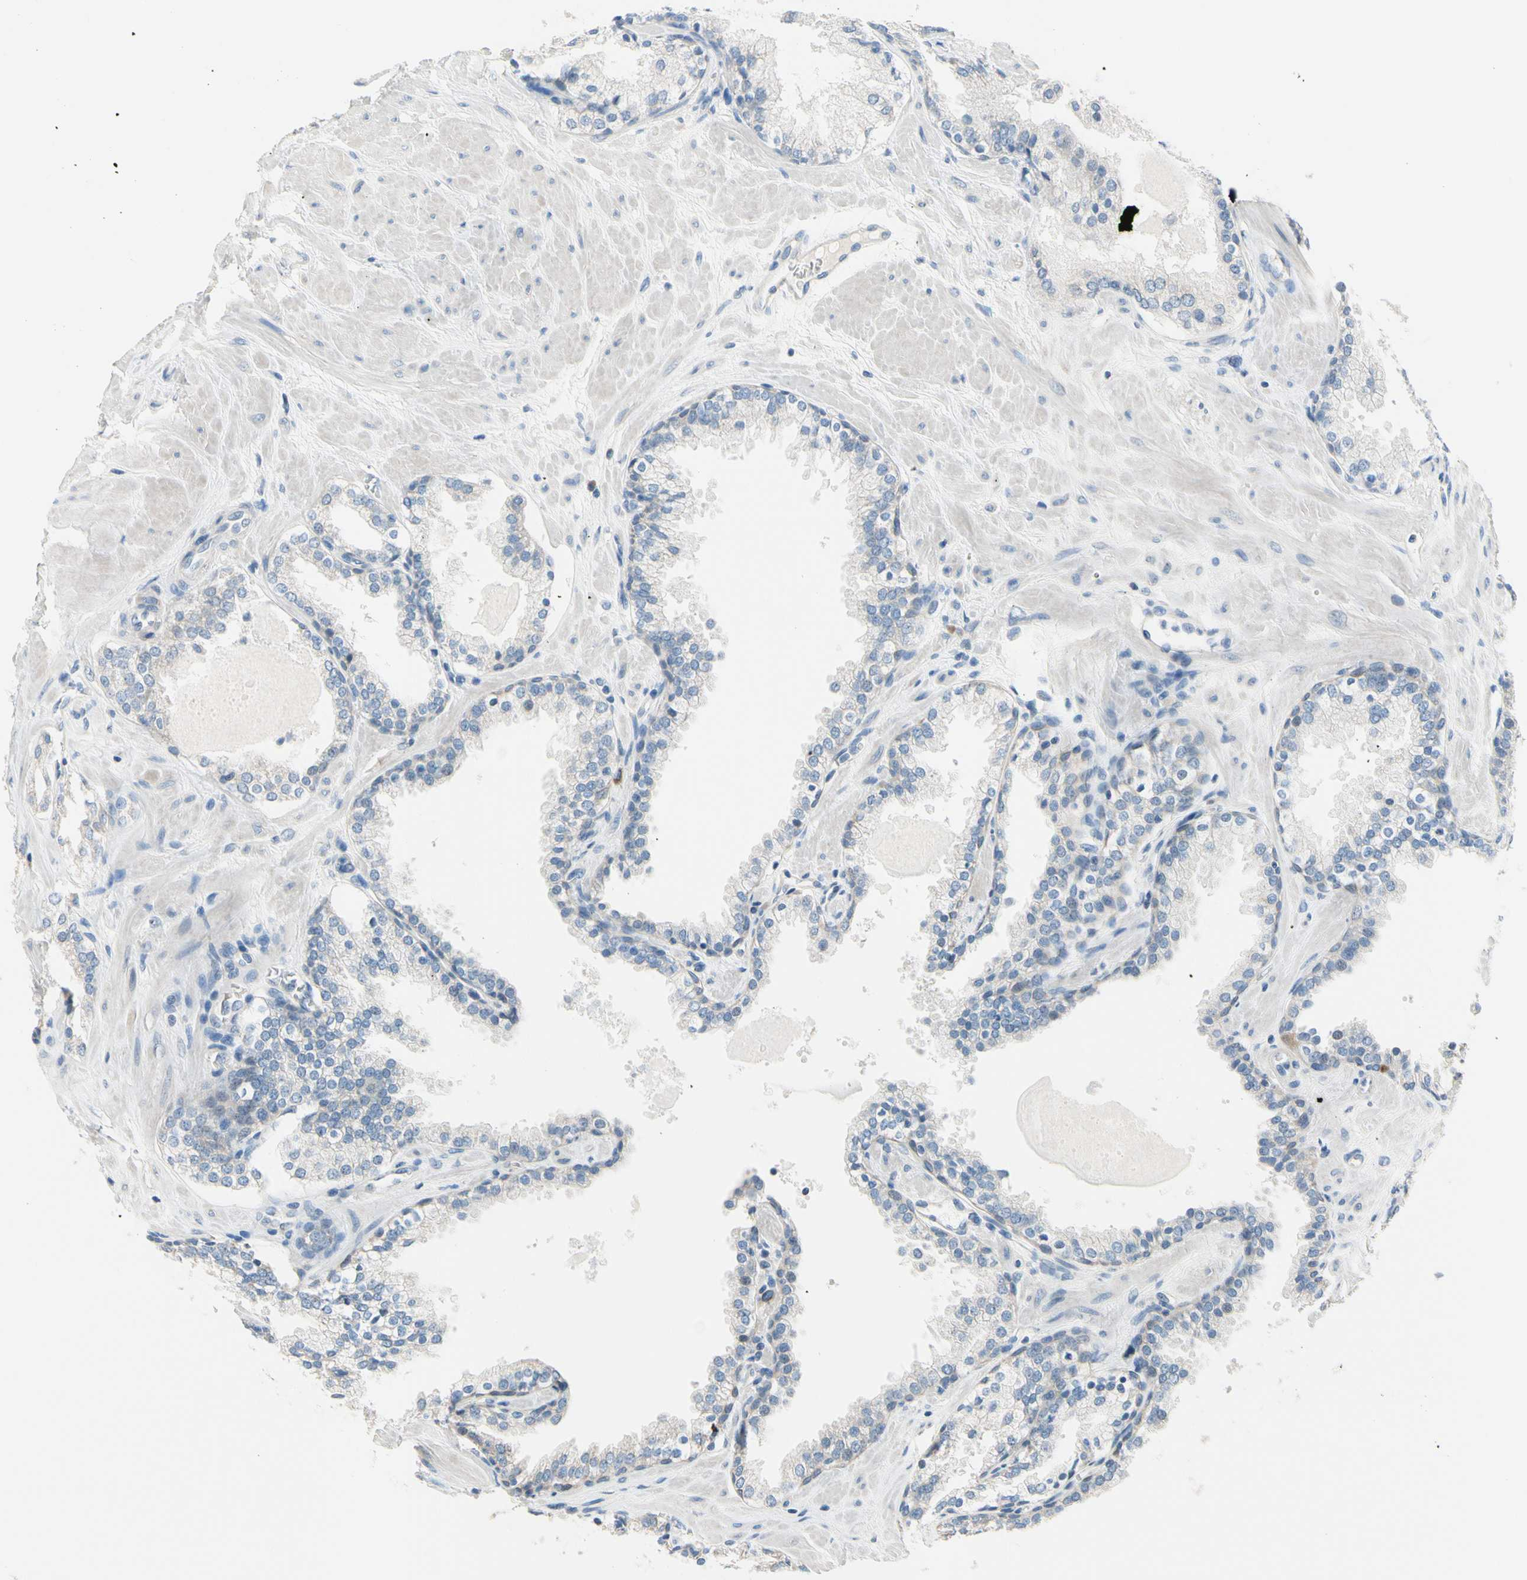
{"staining": {"intensity": "negative", "quantity": "none", "location": "none"}, "tissue": "prostate", "cell_type": "Glandular cells", "image_type": "normal", "snomed": [{"axis": "morphology", "description": "Normal tissue, NOS"}, {"axis": "topography", "description": "Prostate"}], "caption": "IHC photomicrograph of benign prostate stained for a protein (brown), which displays no staining in glandular cells.", "gene": "CKAP2", "patient": {"sex": "male", "age": 51}}